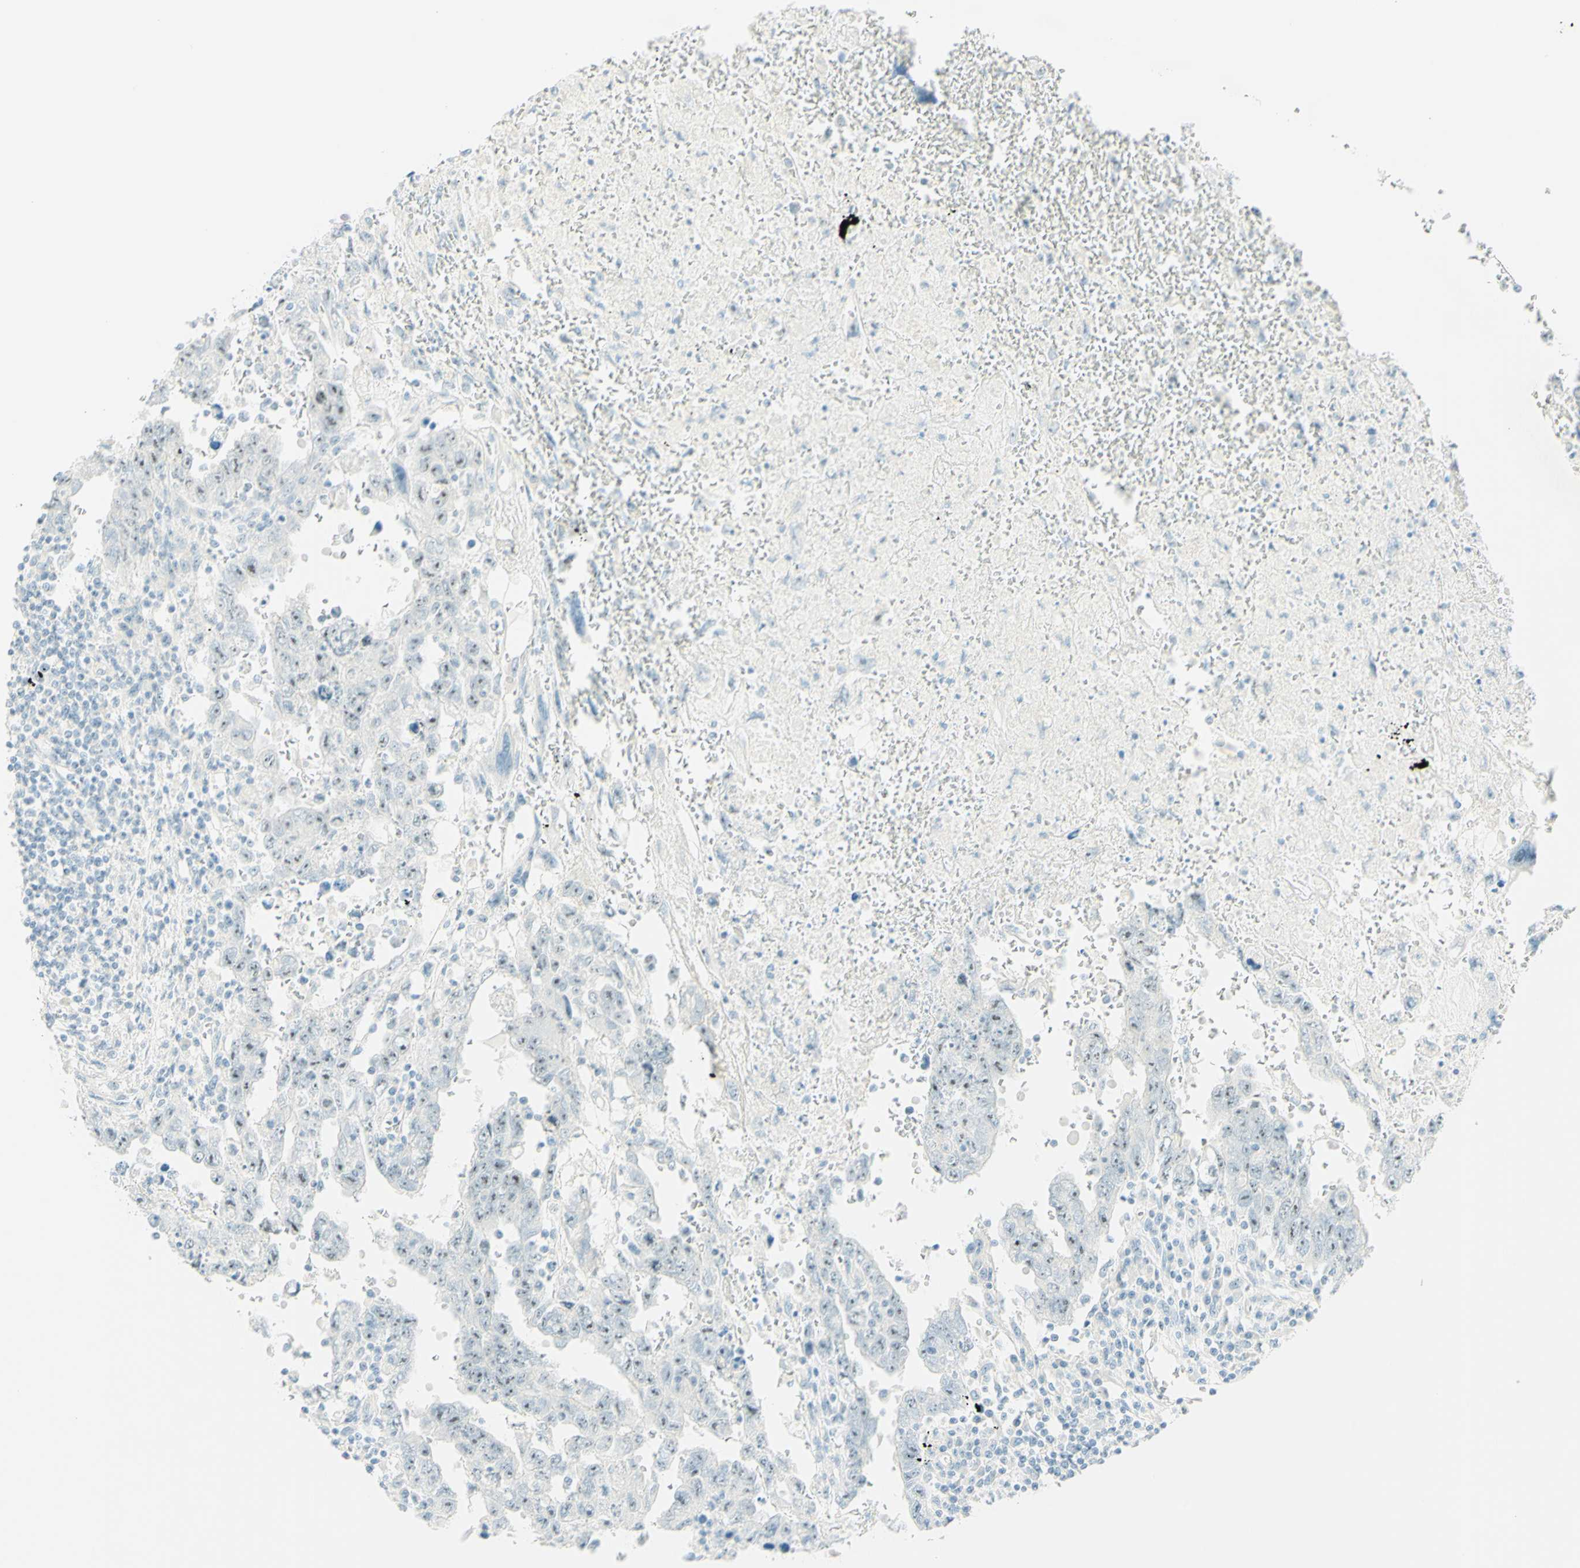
{"staining": {"intensity": "weak", "quantity": "25%-75%", "location": "nuclear"}, "tissue": "testis cancer", "cell_type": "Tumor cells", "image_type": "cancer", "snomed": [{"axis": "morphology", "description": "Carcinoma, Embryonal, NOS"}, {"axis": "topography", "description": "Testis"}], "caption": "Immunohistochemical staining of human testis embryonal carcinoma reveals low levels of weak nuclear staining in approximately 25%-75% of tumor cells. (IHC, brightfield microscopy, high magnification).", "gene": "FMR1NB", "patient": {"sex": "male", "age": 28}}